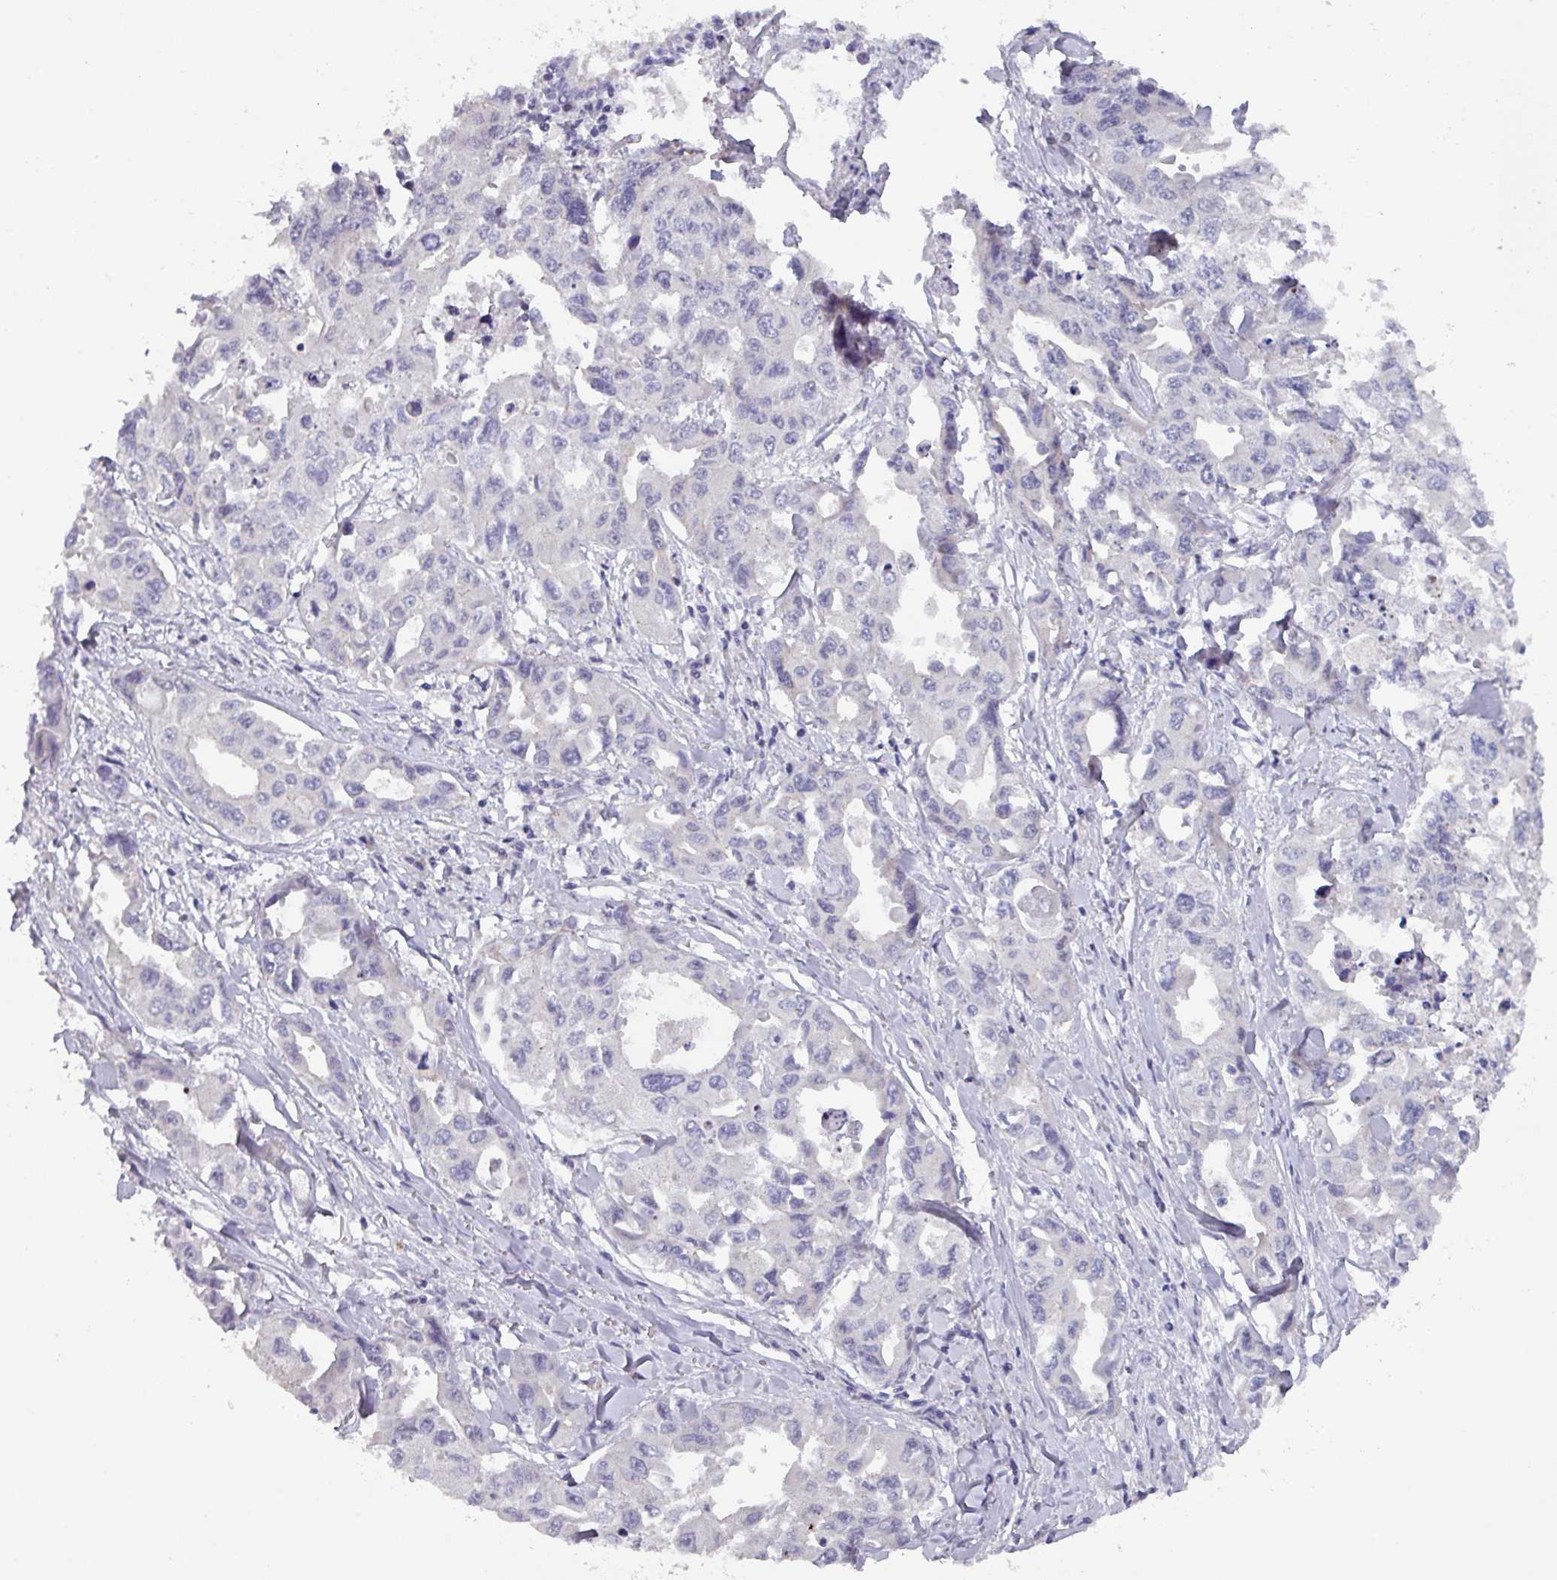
{"staining": {"intensity": "negative", "quantity": "none", "location": "none"}, "tissue": "lung cancer", "cell_type": "Tumor cells", "image_type": "cancer", "snomed": [{"axis": "morphology", "description": "Adenocarcinoma, NOS"}, {"axis": "topography", "description": "Lung"}], "caption": "An immunohistochemistry (IHC) histopathology image of lung cancer is shown. There is no staining in tumor cells of lung cancer.", "gene": "DCAF12L2", "patient": {"sex": "male", "age": 64}}